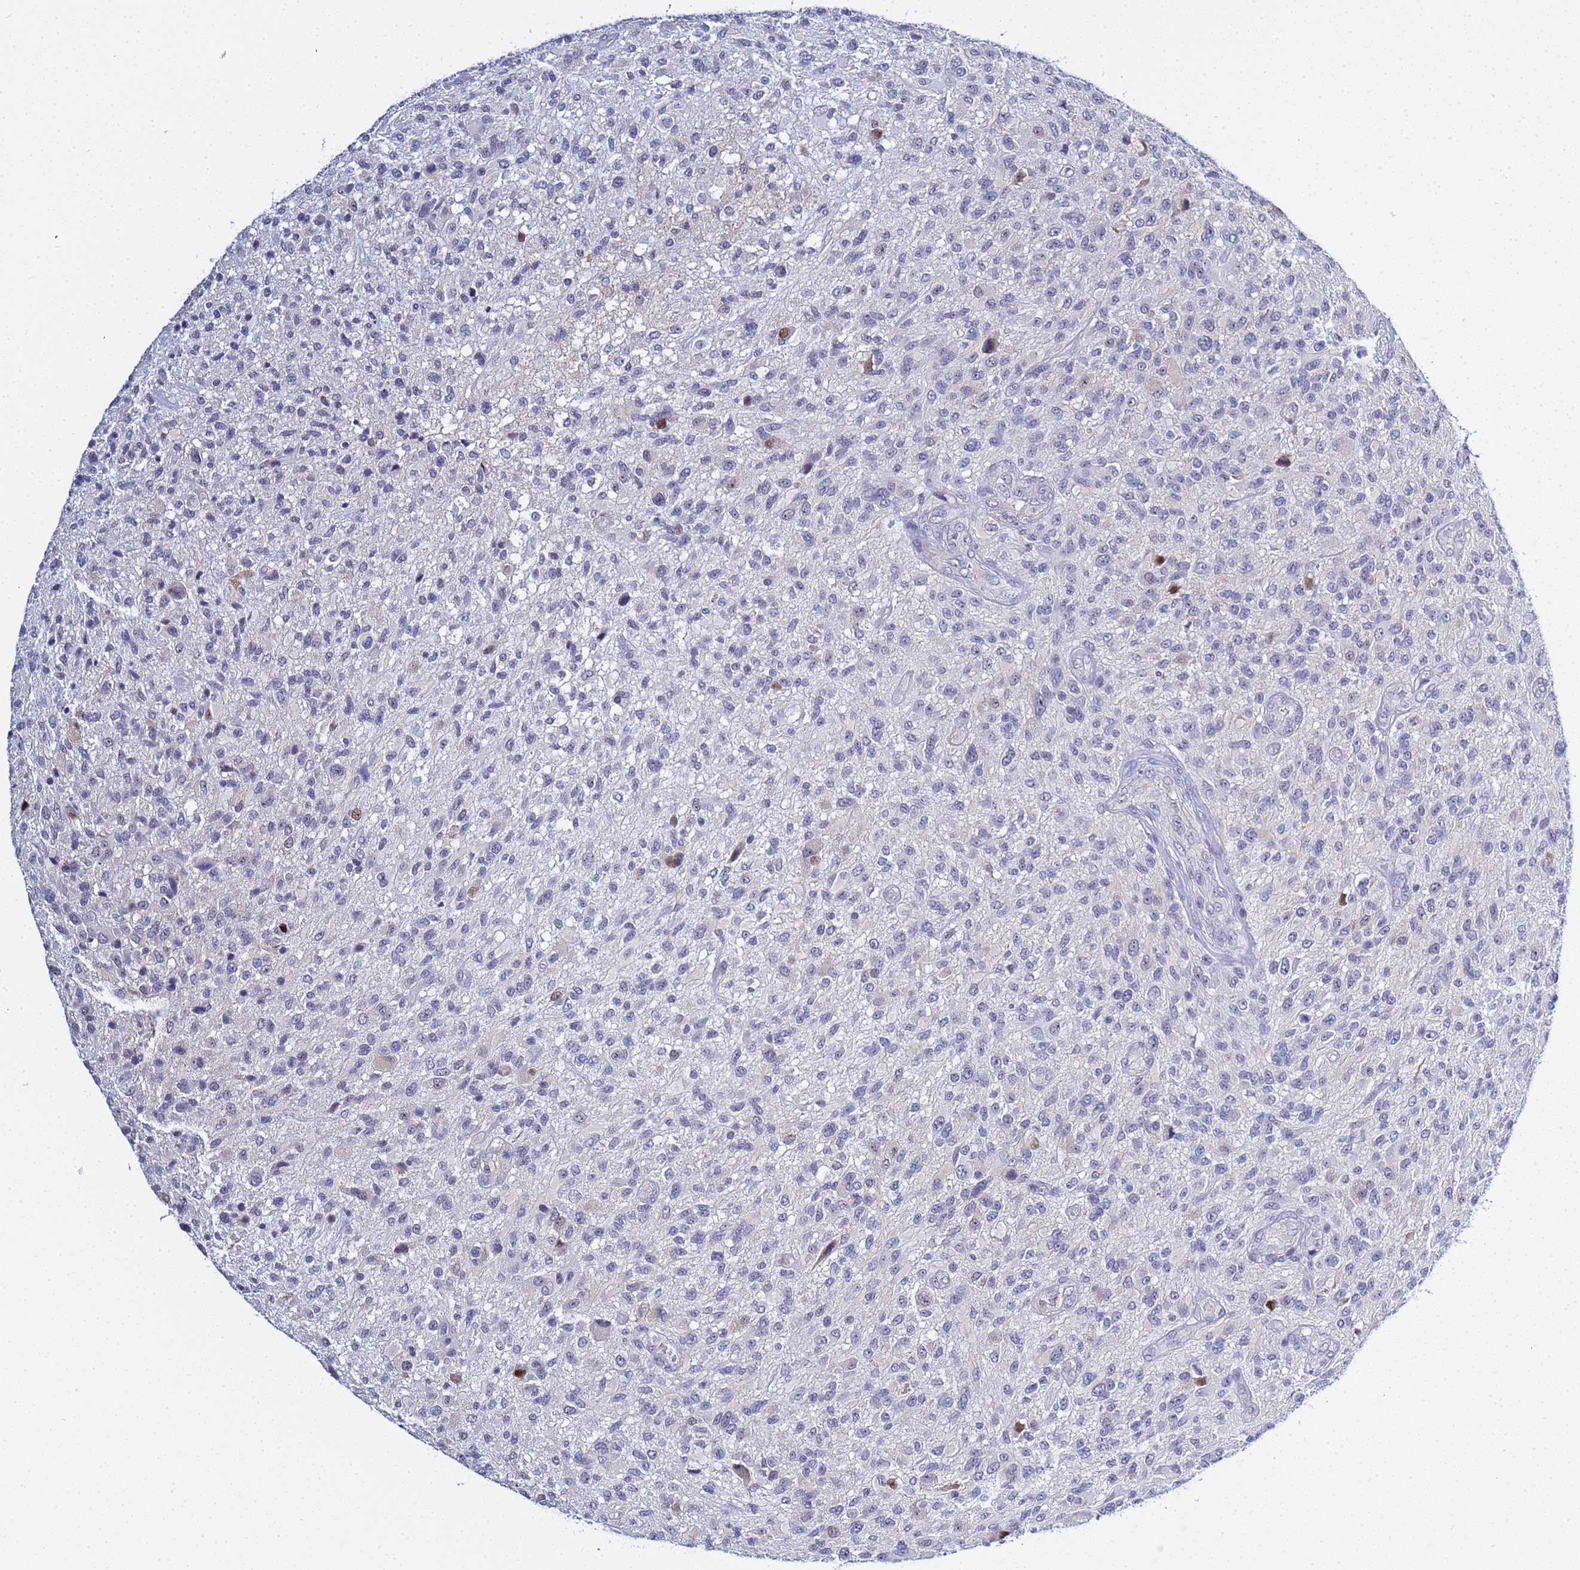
{"staining": {"intensity": "negative", "quantity": "none", "location": "none"}, "tissue": "glioma", "cell_type": "Tumor cells", "image_type": "cancer", "snomed": [{"axis": "morphology", "description": "Glioma, malignant, High grade"}, {"axis": "topography", "description": "Brain"}], "caption": "IHC of malignant glioma (high-grade) shows no expression in tumor cells.", "gene": "ACTL6B", "patient": {"sex": "male", "age": 47}}